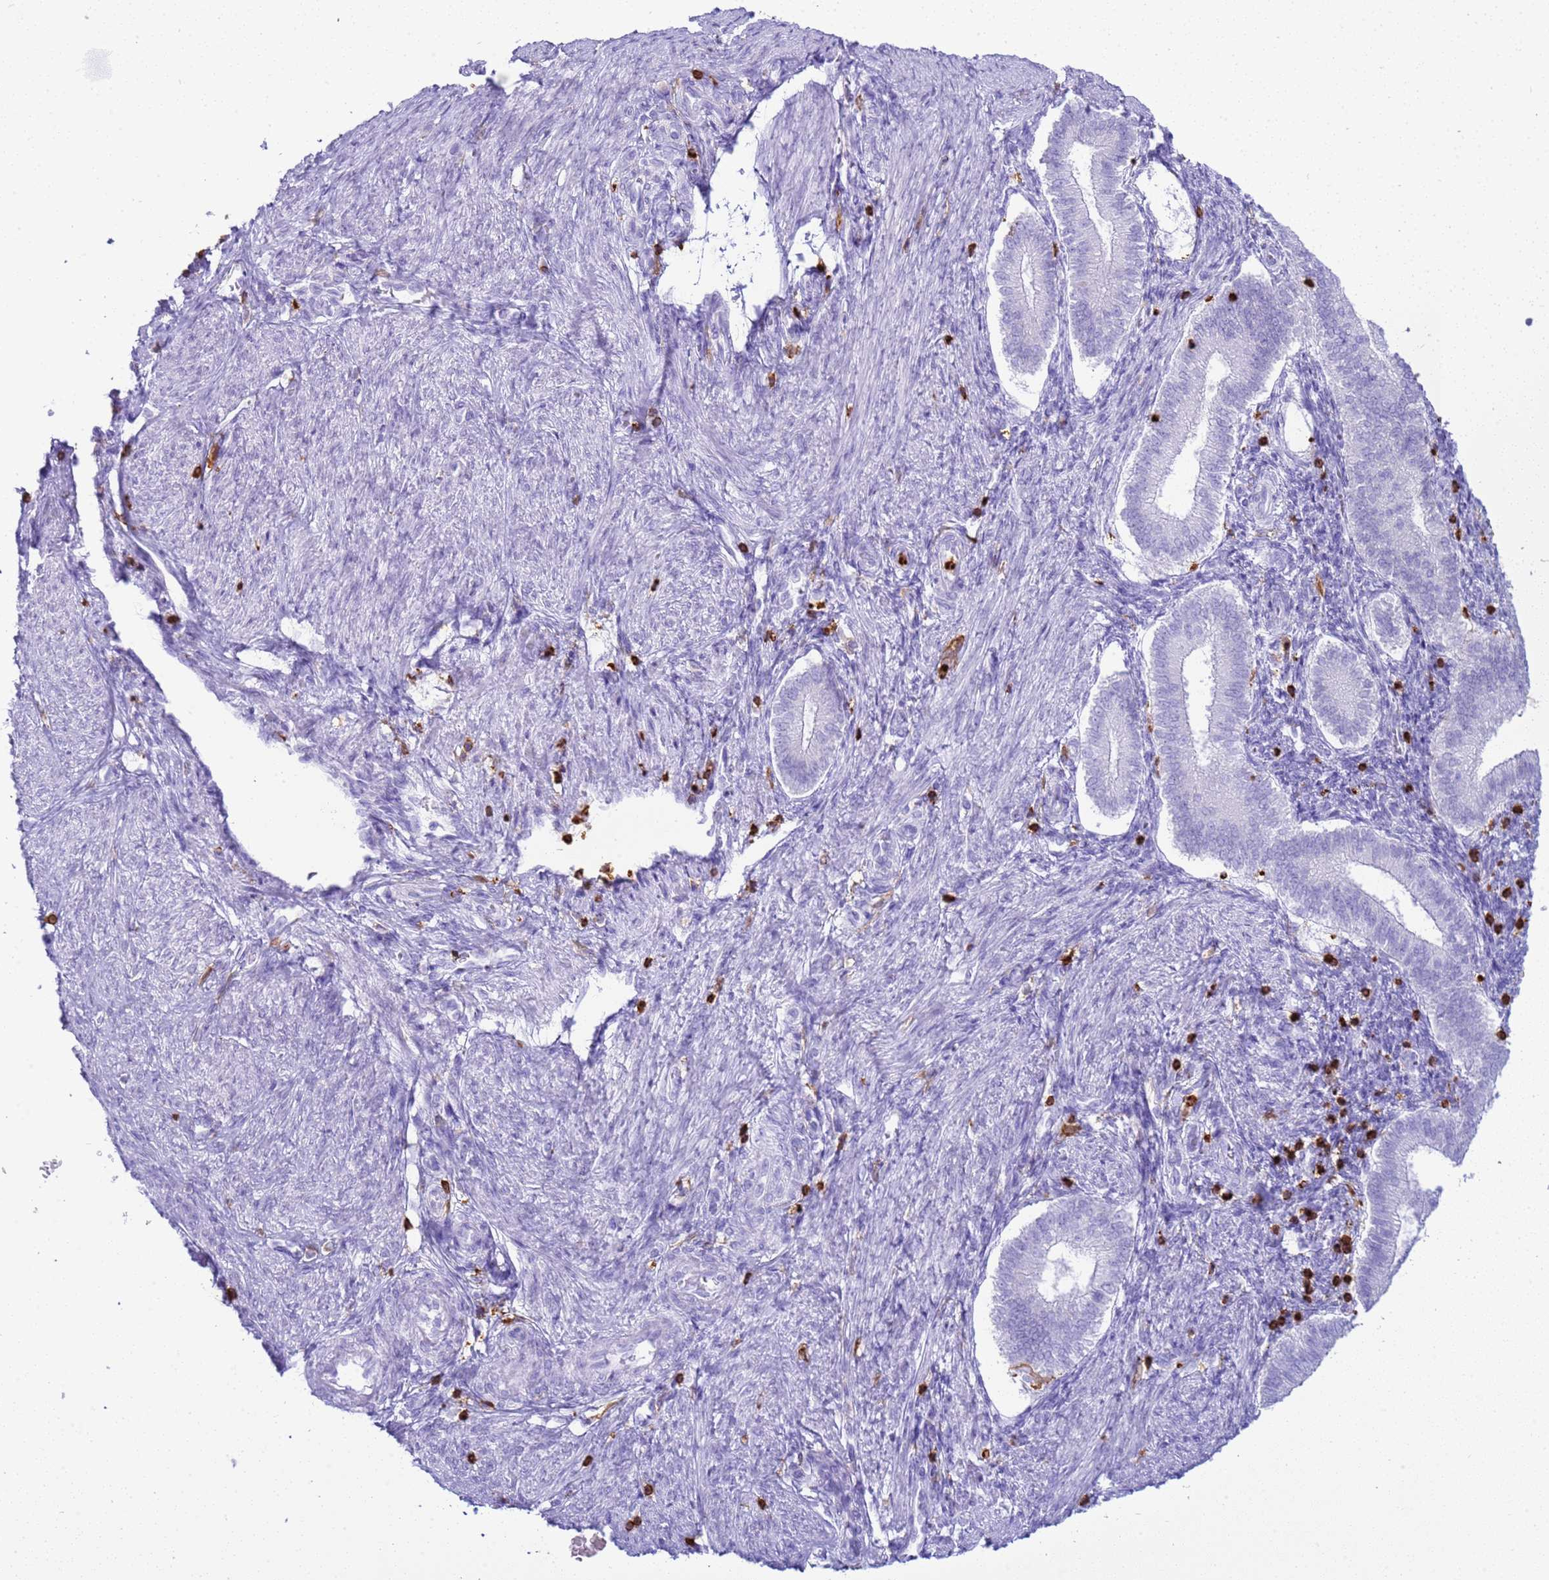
{"staining": {"intensity": "negative", "quantity": "none", "location": "none"}, "tissue": "endometrium", "cell_type": "Cells in endometrial stroma", "image_type": "normal", "snomed": [{"axis": "morphology", "description": "Normal tissue, NOS"}, {"axis": "topography", "description": "Endometrium"}], "caption": "Cells in endometrial stroma are negative for brown protein staining in unremarkable endometrium.", "gene": "IRF5", "patient": {"sex": "female", "age": 25}}